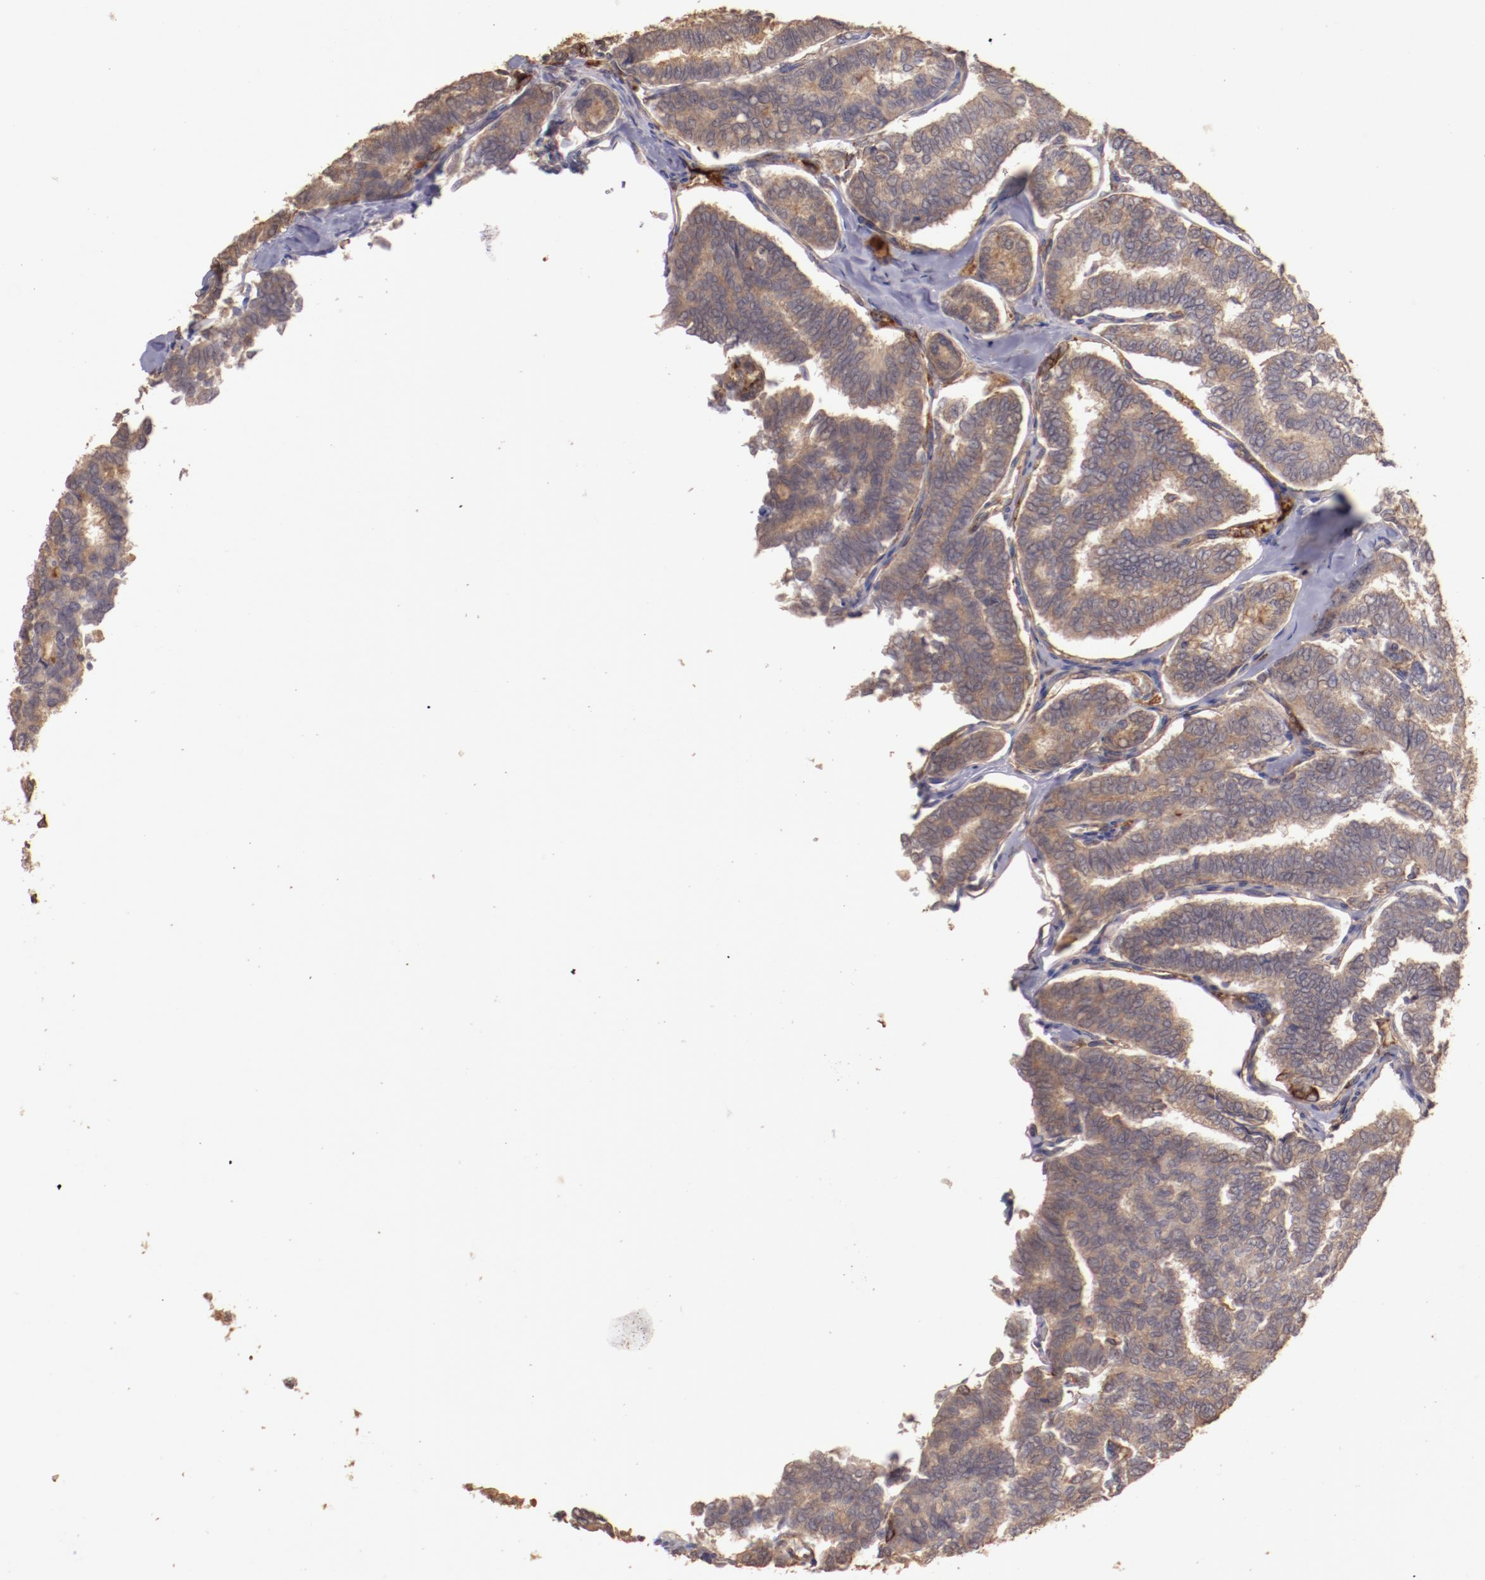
{"staining": {"intensity": "moderate", "quantity": ">75%", "location": "cytoplasmic/membranous"}, "tissue": "thyroid cancer", "cell_type": "Tumor cells", "image_type": "cancer", "snomed": [{"axis": "morphology", "description": "Papillary adenocarcinoma, NOS"}, {"axis": "topography", "description": "Thyroid gland"}], "caption": "Brown immunohistochemical staining in thyroid papillary adenocarcinoma shows moderate cytoplasmic/membranous positivity in approximately >75% of tumor cells.", "gene": "SRRD", "patient": {"sex": "female", "age": 35}}